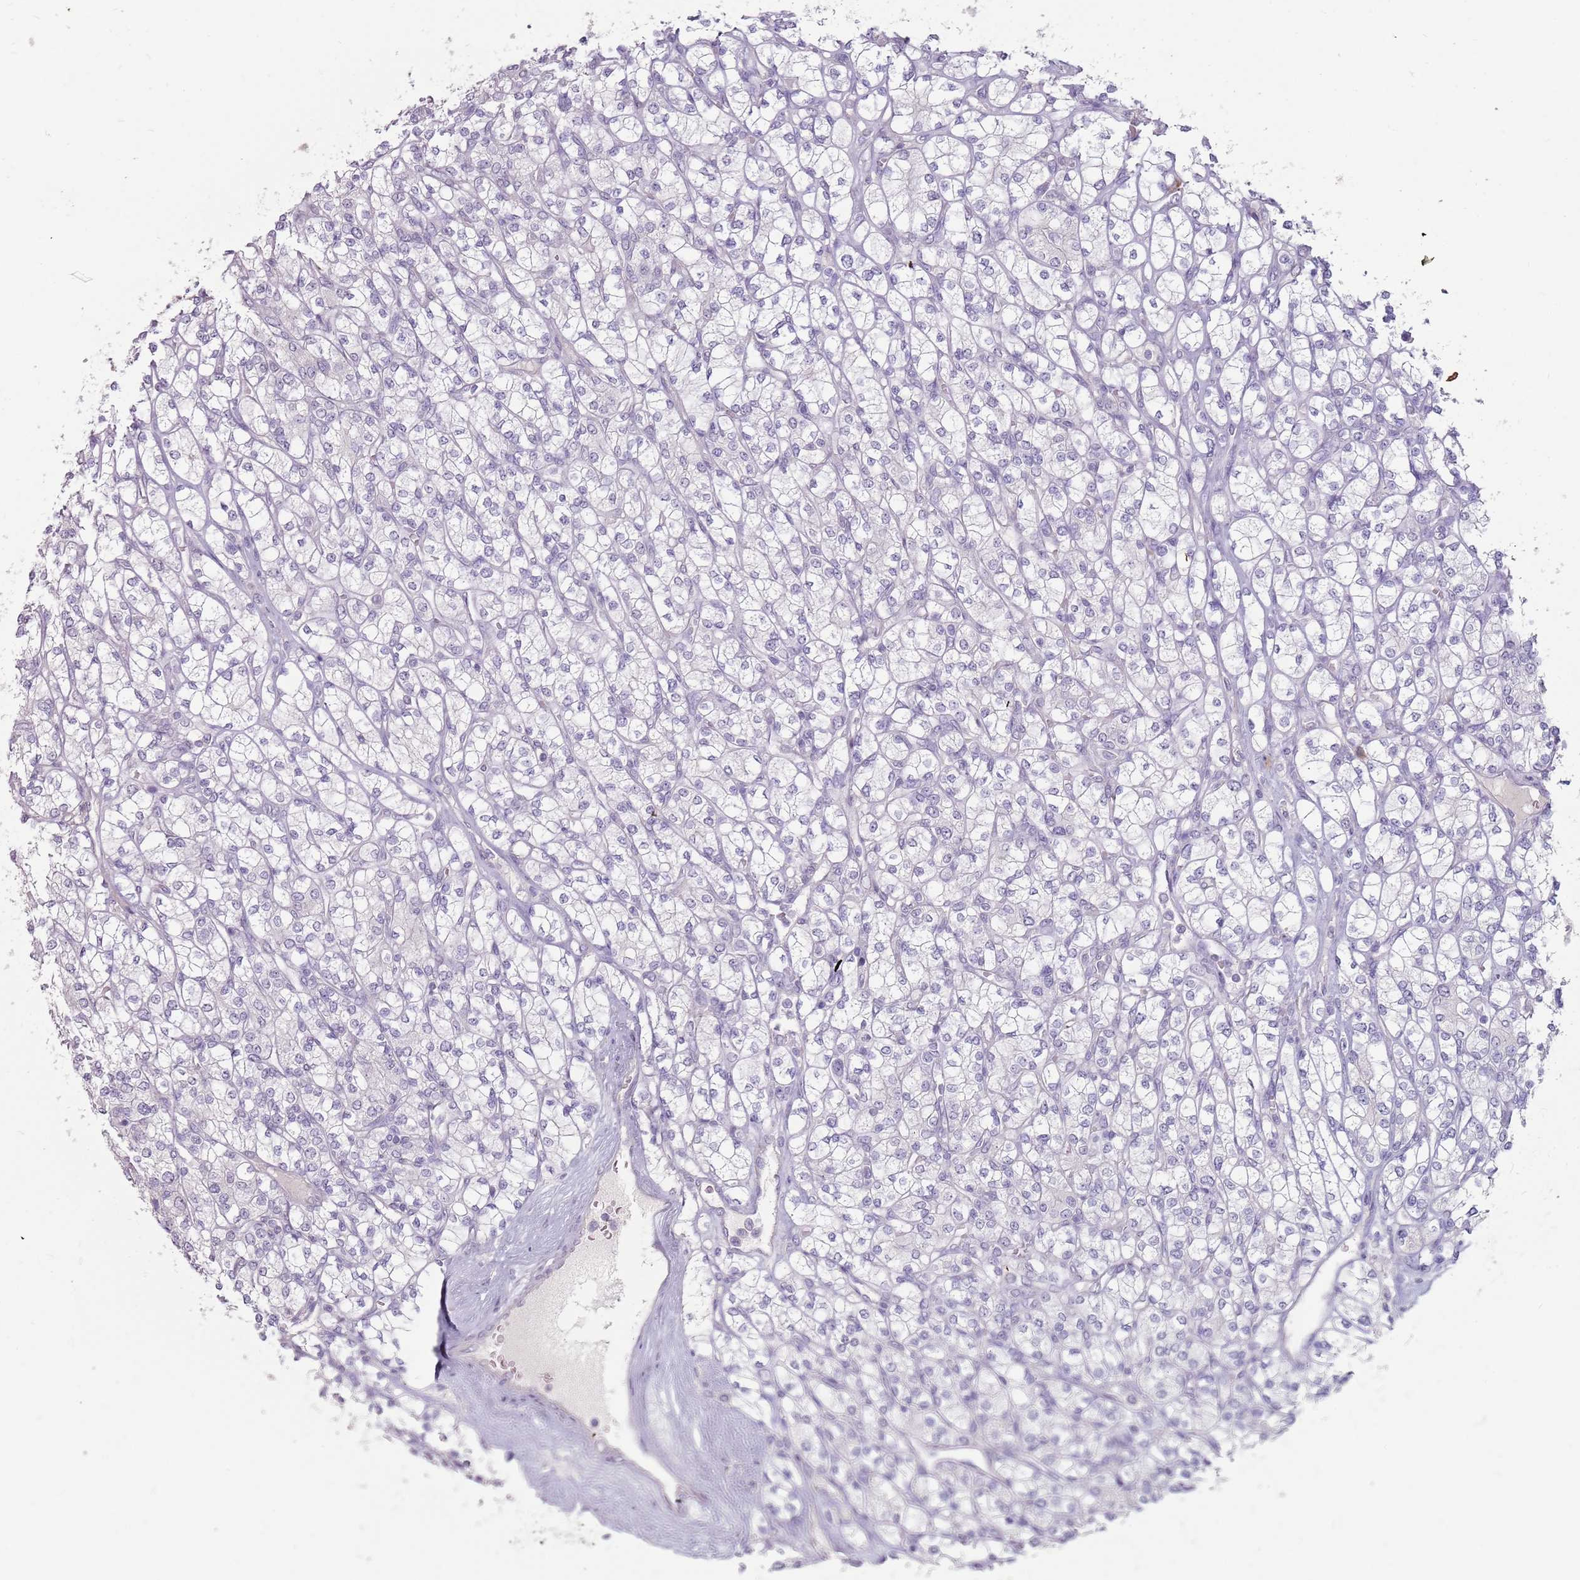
{"staining": {"intensity": "negative", "quantity": "none", "location": "none"}, "tissue": "renal cancer", "cell_type": "Tumor cells", "image_type": "cancer", "snomed": [{"axis": "morphology", "description": "Adenocarcinoma, NOS"}, {"axis": "topography", "description": "Kidney"}], "caption": "Tumor cells show no significant expression in adenocarcinoma (renal).", "gene": "STYK1", "patient": {"sex": "male", "age": 77}}